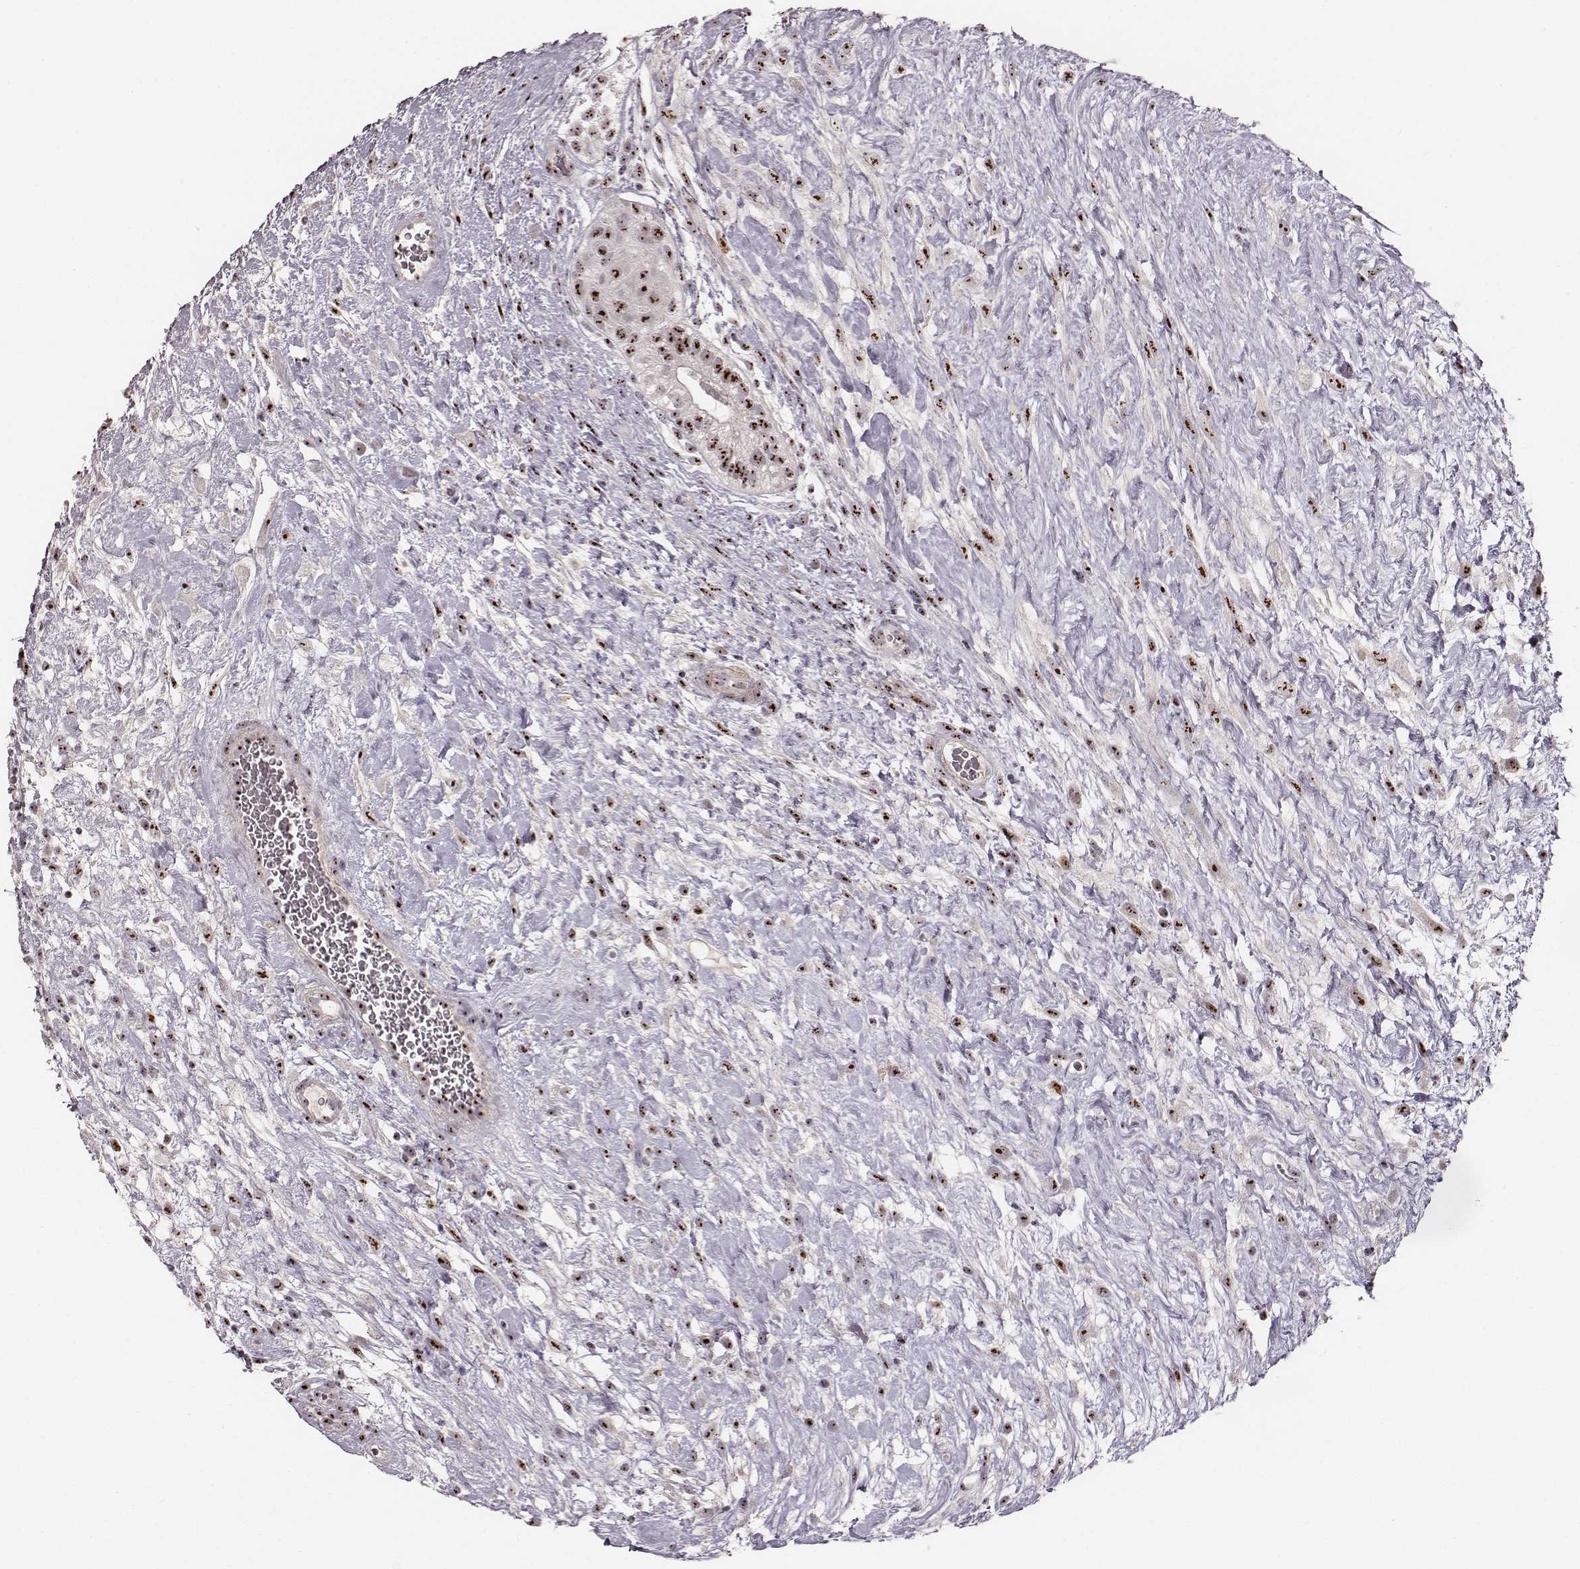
{"staining": {"intensity": "moderate", "quantity": ">75%", "location": "nuclear"}, "tissue": "testis cancer", "cell_type": "Tumor cells", "image_type": "cancer", "snomed": [{"axis": "morphology", "description": "Normal tissue, NOS"}, {"axis": "morphology", "description": "Carcinoma, Embryonal, NOS"}, {"axis": "topography", "description": "Testis"}], "caption": "Tumor cells demonstrate medium levels of moderate nuclear positivity in about >75% of cells in testis cancer.", "gene": "NOP56", "patient": {"sex": "male", "age": 32}}